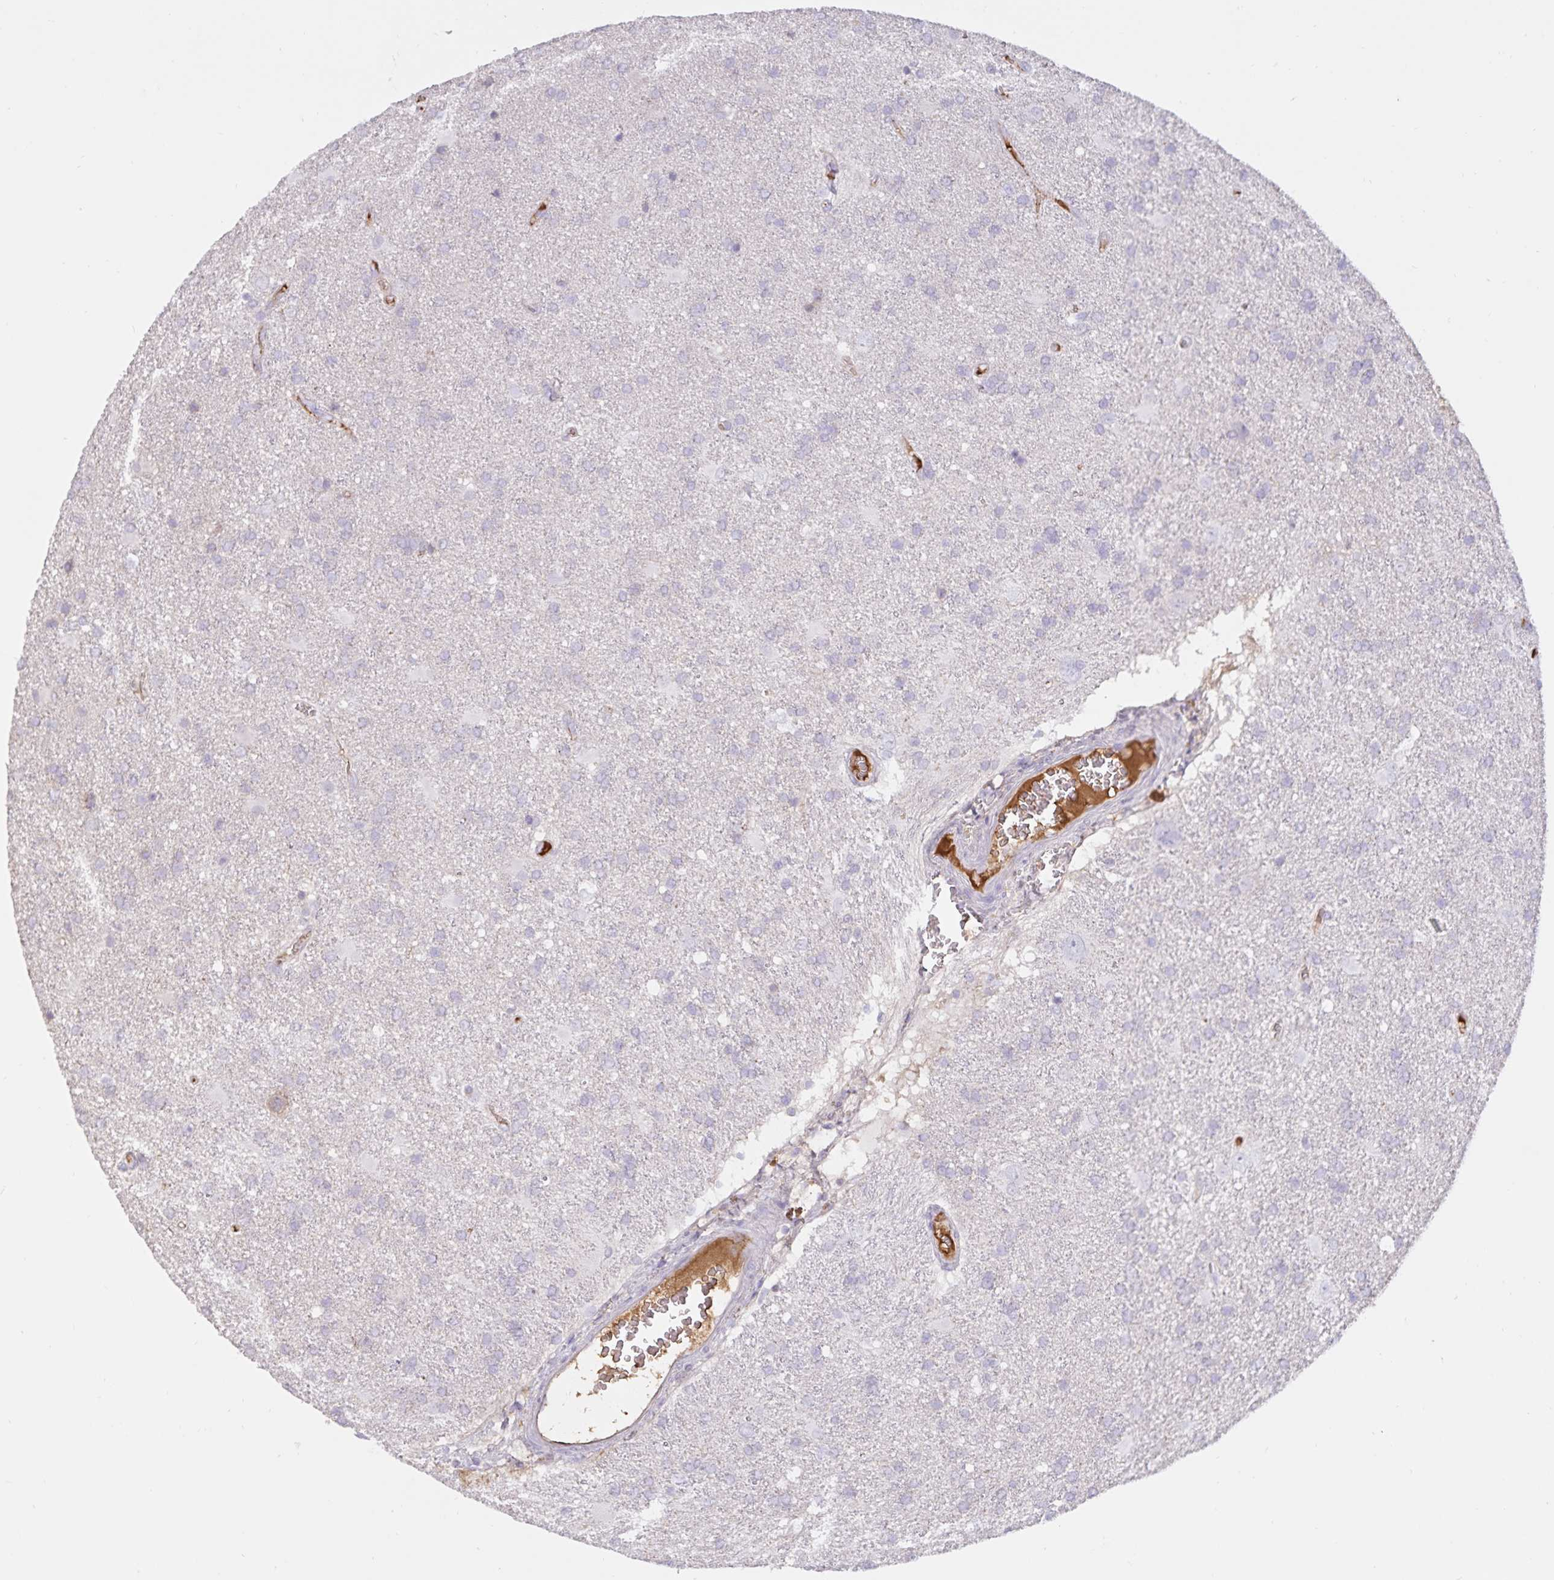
{"staining": {"intensity": "negative", "quantity": "none", "location": "none"}, "tissue": "glioma", "cell_type": "Tumor cells", "image_type": "cancer", "snomed": [{"axis": "morphology", "description": "Glioma, malignant, Low grade"}, {"axis": "topography", "description": "Brain"}], "caption": "A micrograph of human glioma is negative for staining in tumor cells.", "gene": "FGG", "patient": {"sex": "male", "age": 66}}